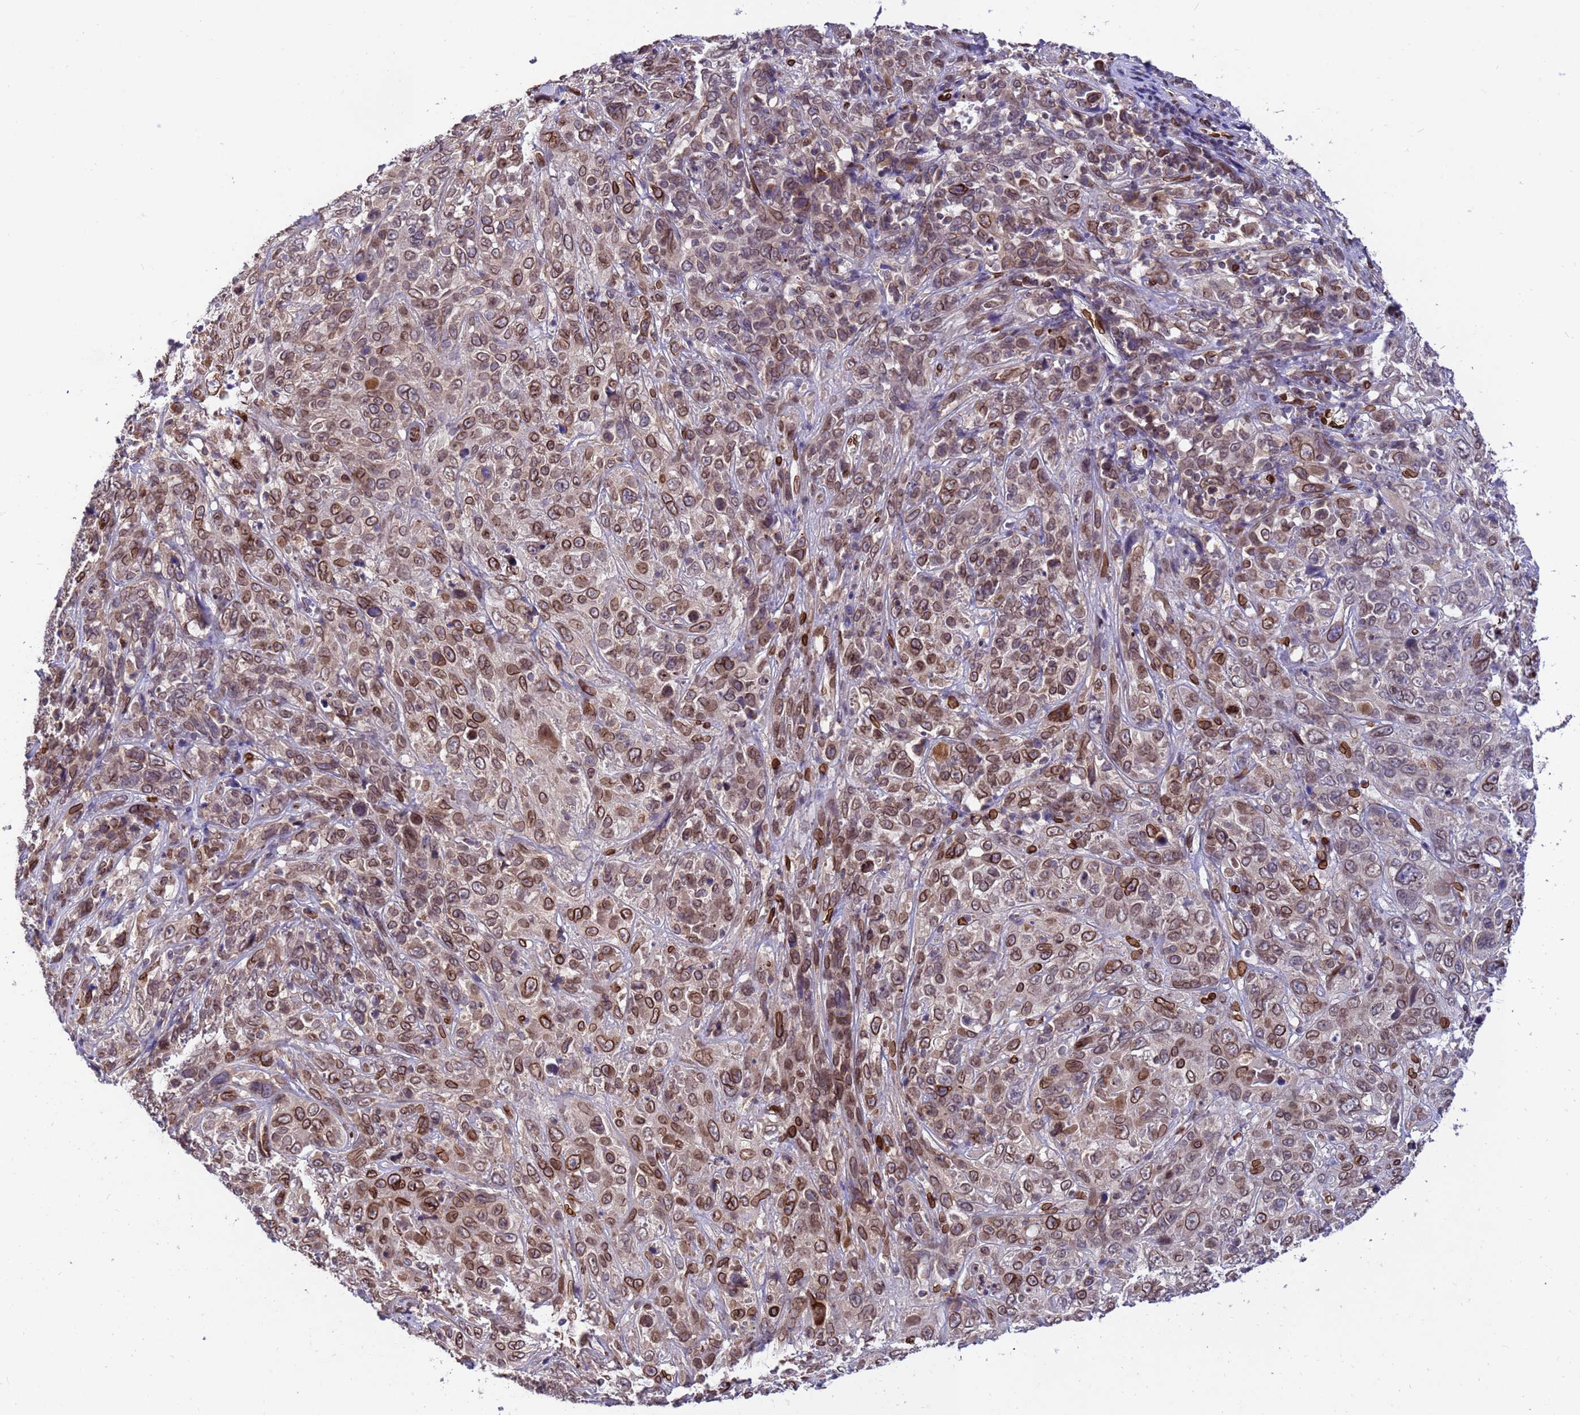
{"staining": {"intensity": "moderate", "quantity": ">75%", "location": "cytoplasmic/membranous,nuclear"}, "tissue": "cervical cancer", "cell_type": "Tumor cells", "image_type": "cancer", "snomed": [{"axis": "morphology", "description": "Squamous cell carcinoma, NOS"}, {"axis": "topography", "description": "Cervix"}], "caption": "A histopathology image of human cervical cancer stained for a protein demonstrates moderate cytoplasmic/membranous and nuclear brown staining in tumor cells.", "gene": "GPR135", "patient": {"sex": "female", "age": 46}}